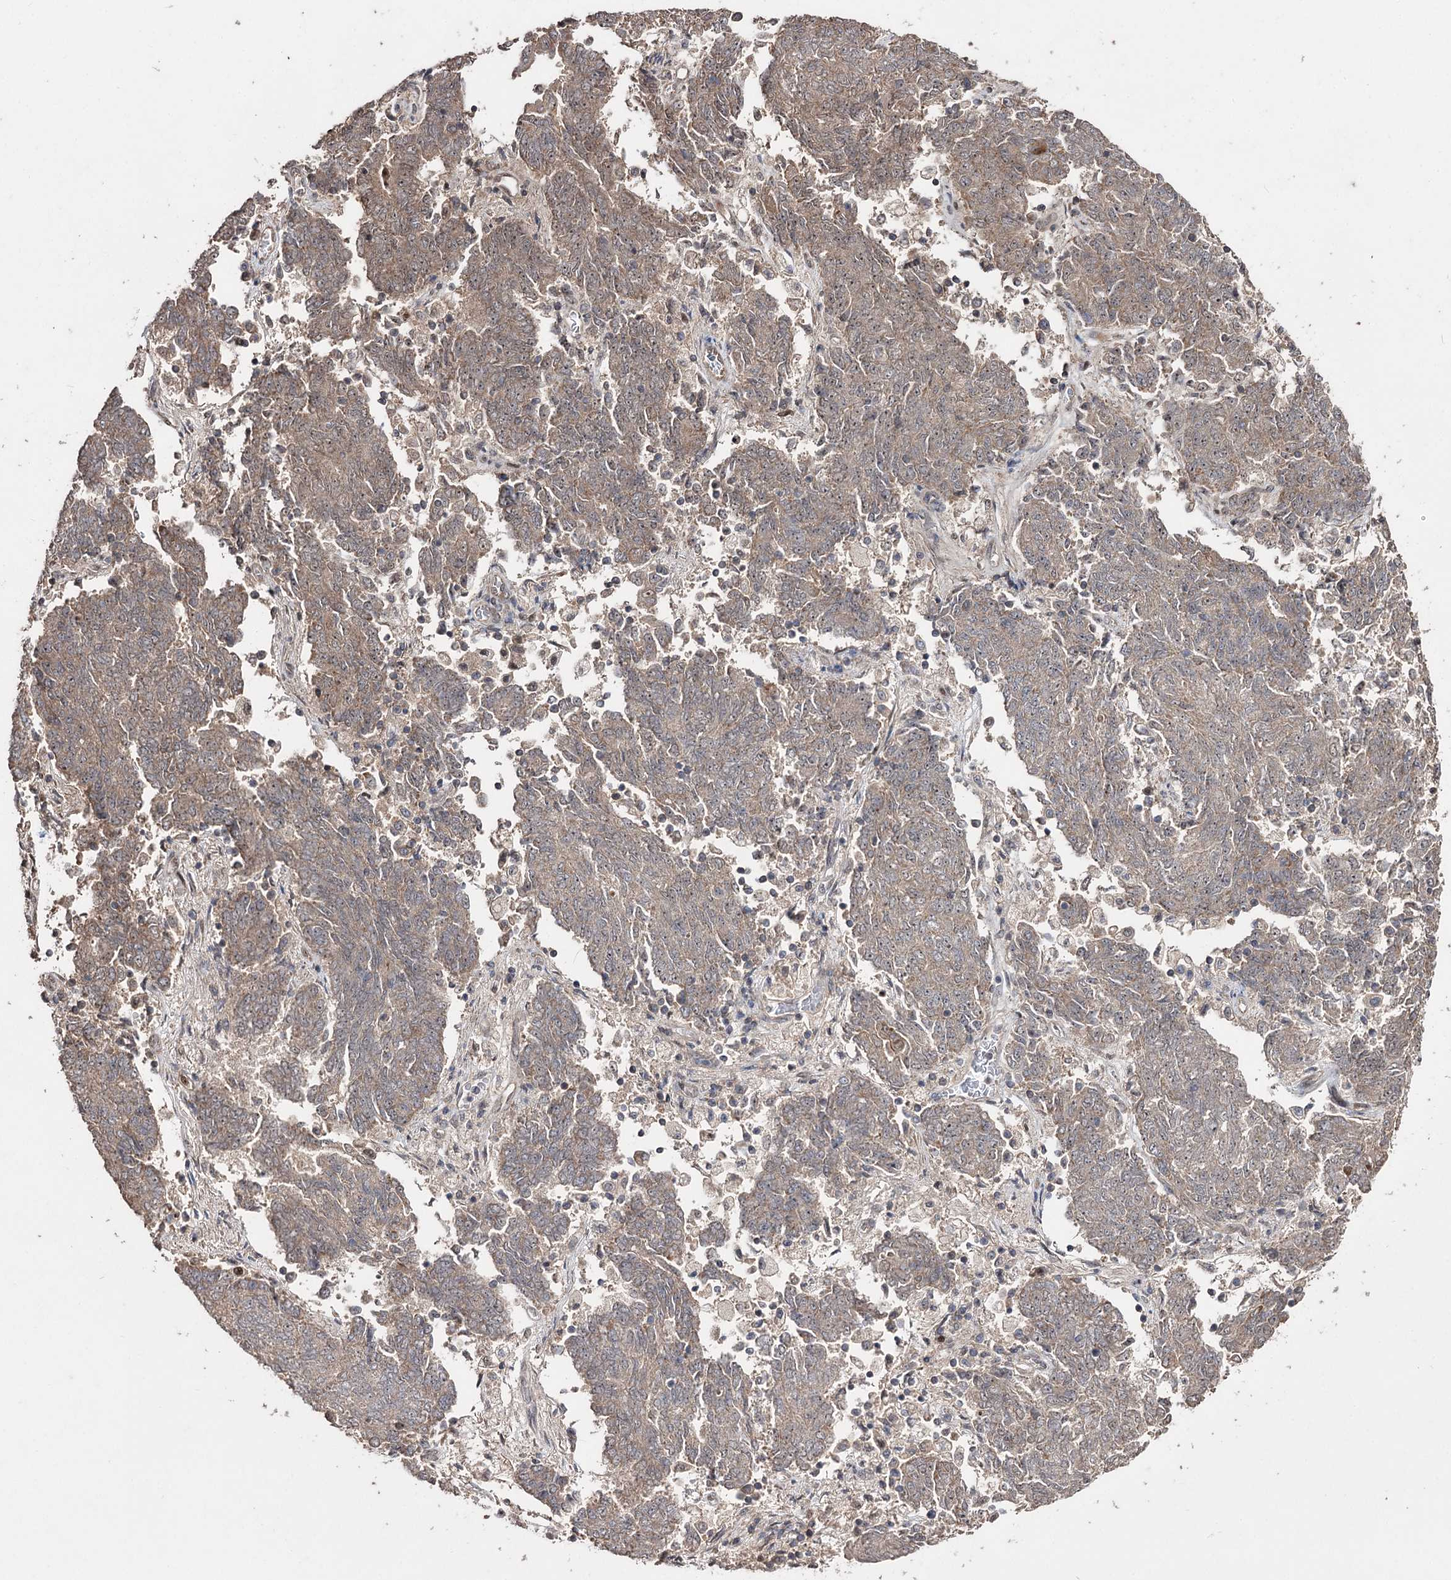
{"staining": {"intensity": "weak", "quantity": ">75%", "location": "cytoplasmic/membranous"}, "tissue": "endometrial cancer", "cell_type": "Tumor cells", "image_type": "cancer", "snomed": [{"axis": "morphology", "description": "Adenocarcinoma, NOS"}, {"axis": "topography", "description": "Endometrium"}], "caption": "There is low levels of weak cytoplasmic/membranous staining in tumor cells of endometrial cancer (adenocarcinoma), as demonstrated by immunohistochemical staining (brown color).", "gene": "CPNE8", "patient": {"sex": "female", "age": 80}}